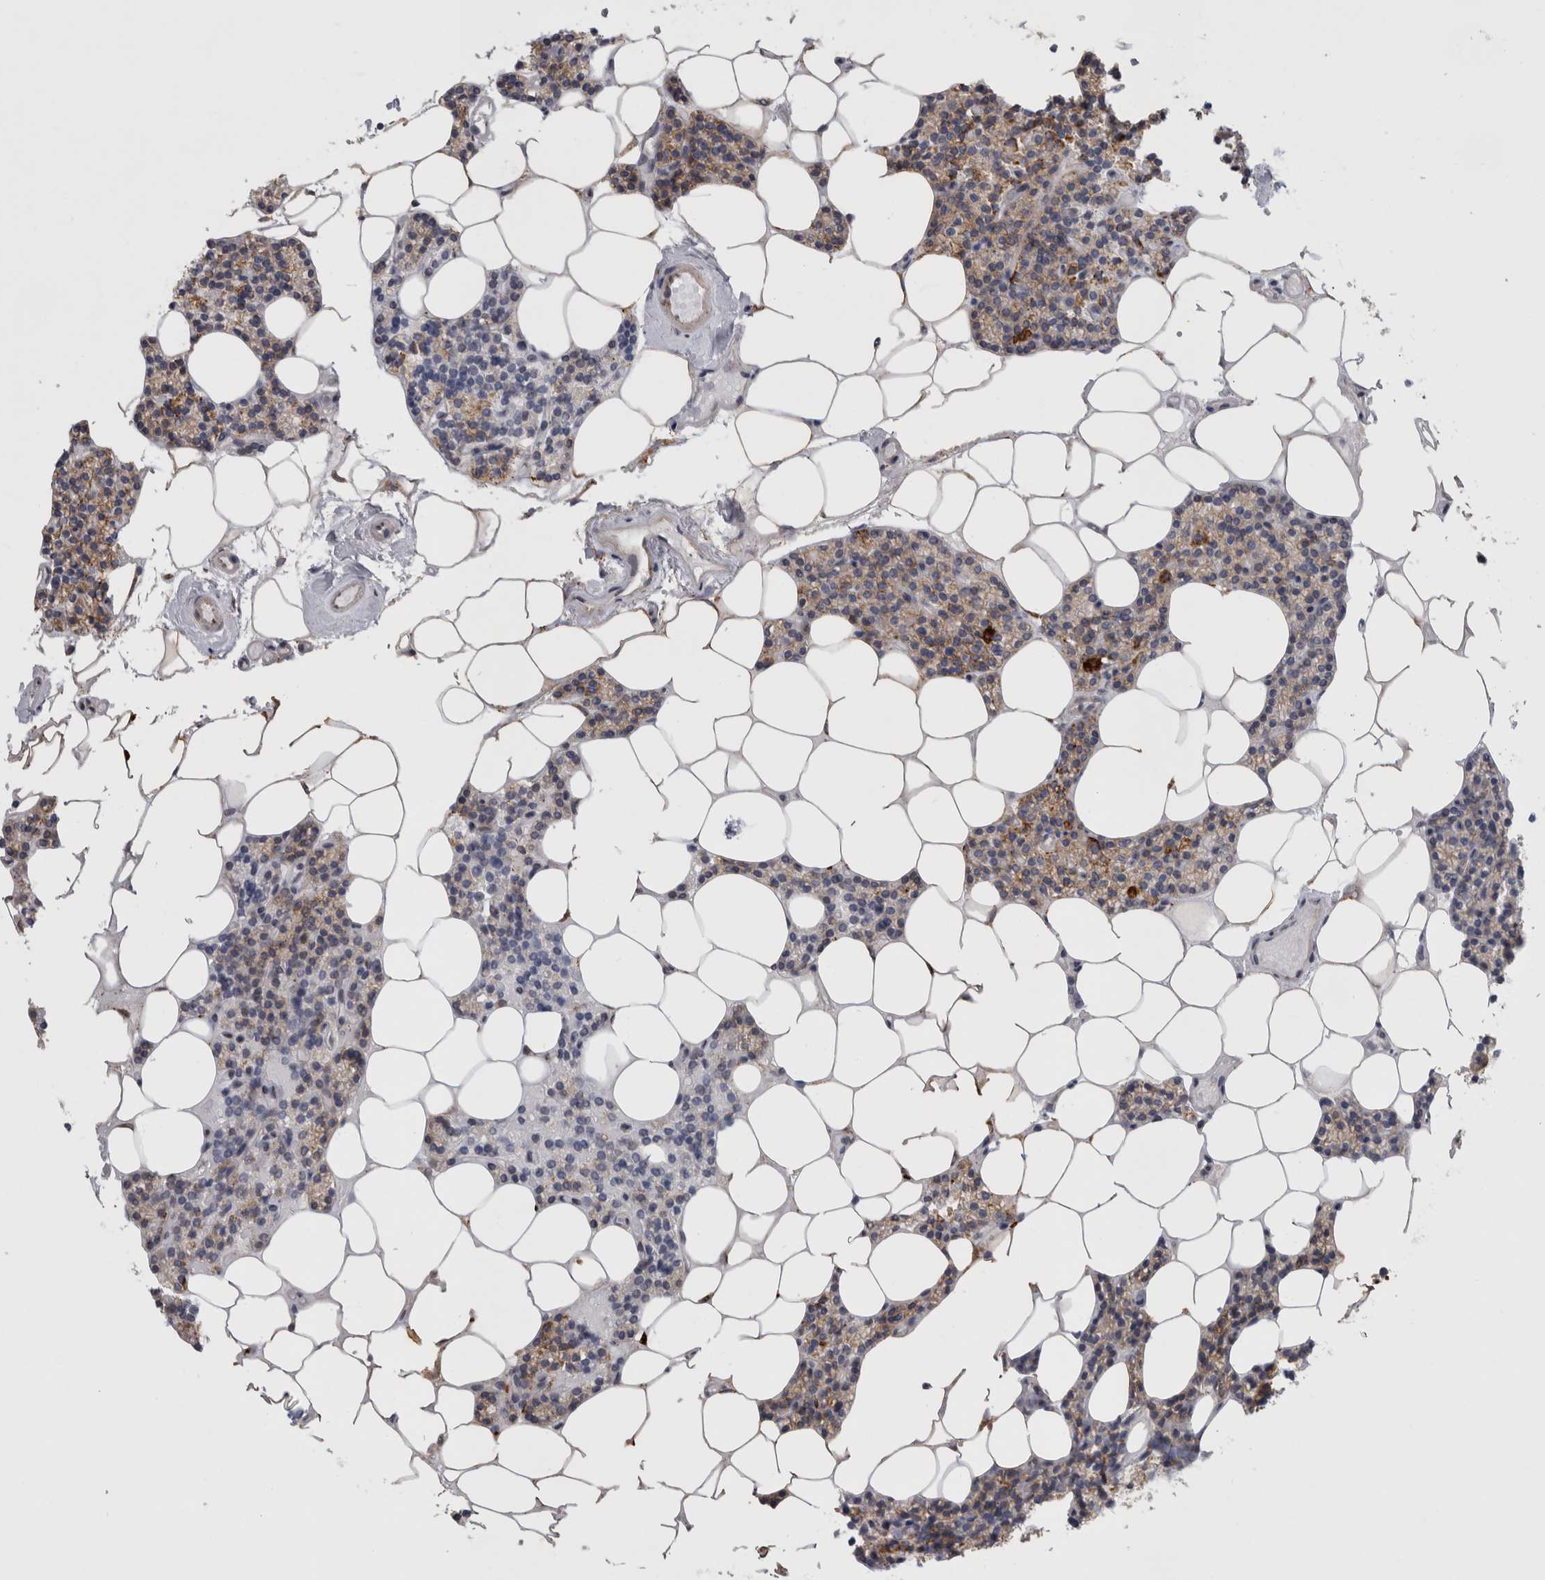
{"staining": {"intensity": "moderate", "quantity": "25%-75%", "location": "cytoplasmic/membranous"}, "tissue": "parathyroid gland", "cell_type": "Glandular cells", "image_type": "normal", "snomed": [{"axis": "morphology", "description": "Normal tissue, NOS"}, {"axis": "topography", "description": "Parathyroid gland"}], "caption": "A high-resolution histopathology image shows immunohistochemistry (IHC) staining of unremarkable parathyroid gland, which shows moderate cytoplasmic/membranous staining in about 25%-75% of glandular cells.", "gene": "DNAJC24", "patient": {"sex": "male", "age": 75}}